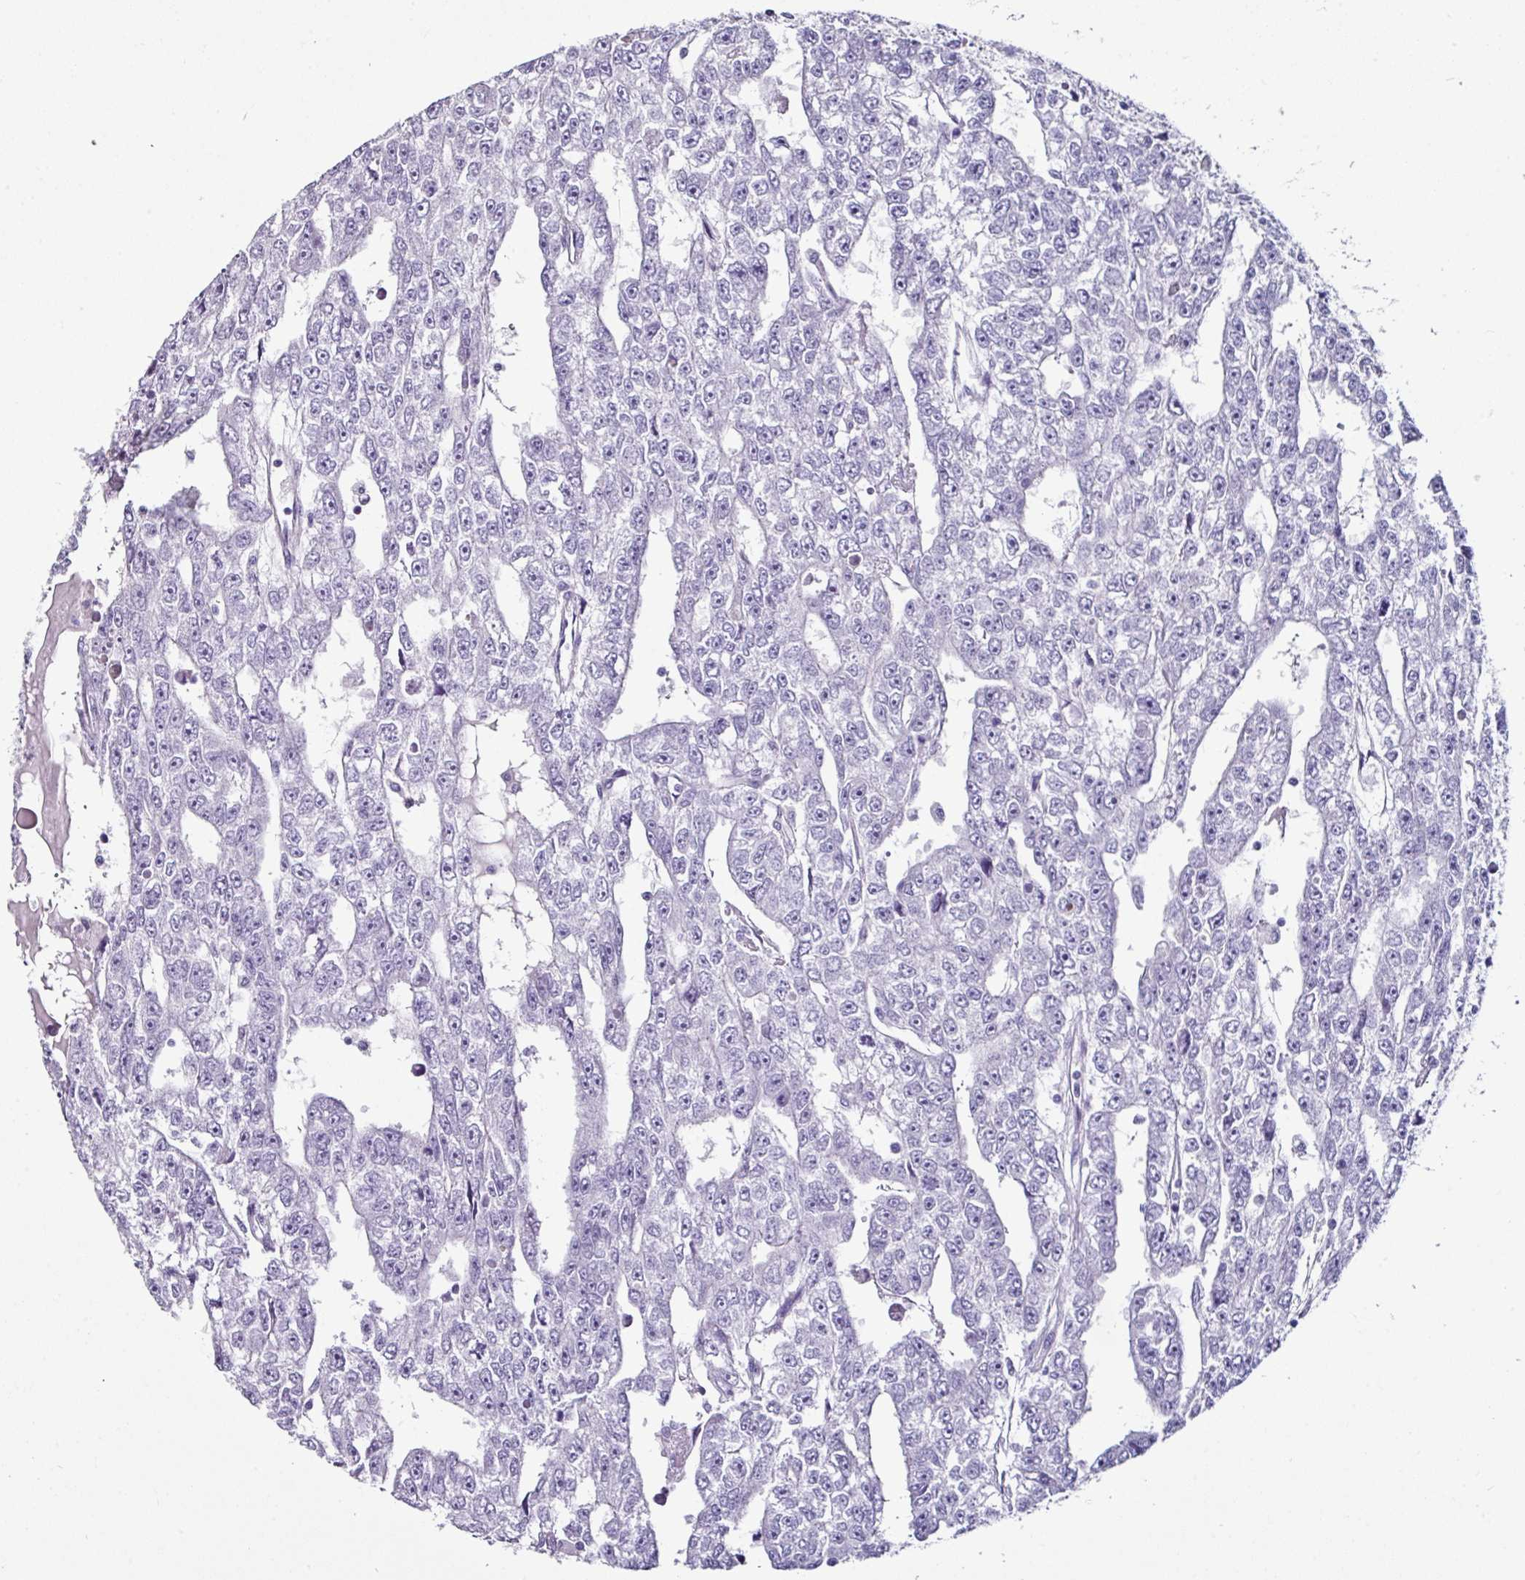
{"staining": {"intensity": "negative", "quantity": "none", "location": "none"}, "tissue": "testis cancer", "cell_type": "Tumor cells", "image_type": "cancer", "snomed": [{"axis": "morphology", "description": "Carcinoma, Embryonal, NOS"}, {"axis": "topography", "description": "Testis"}], "caption": "Immunohistochemical staining of testis cancer (embryonal carcinoma) displays no significant staining in tumor cells.", "gene": "GLP2R", "patient": {"sex": "male", "age": 20}}